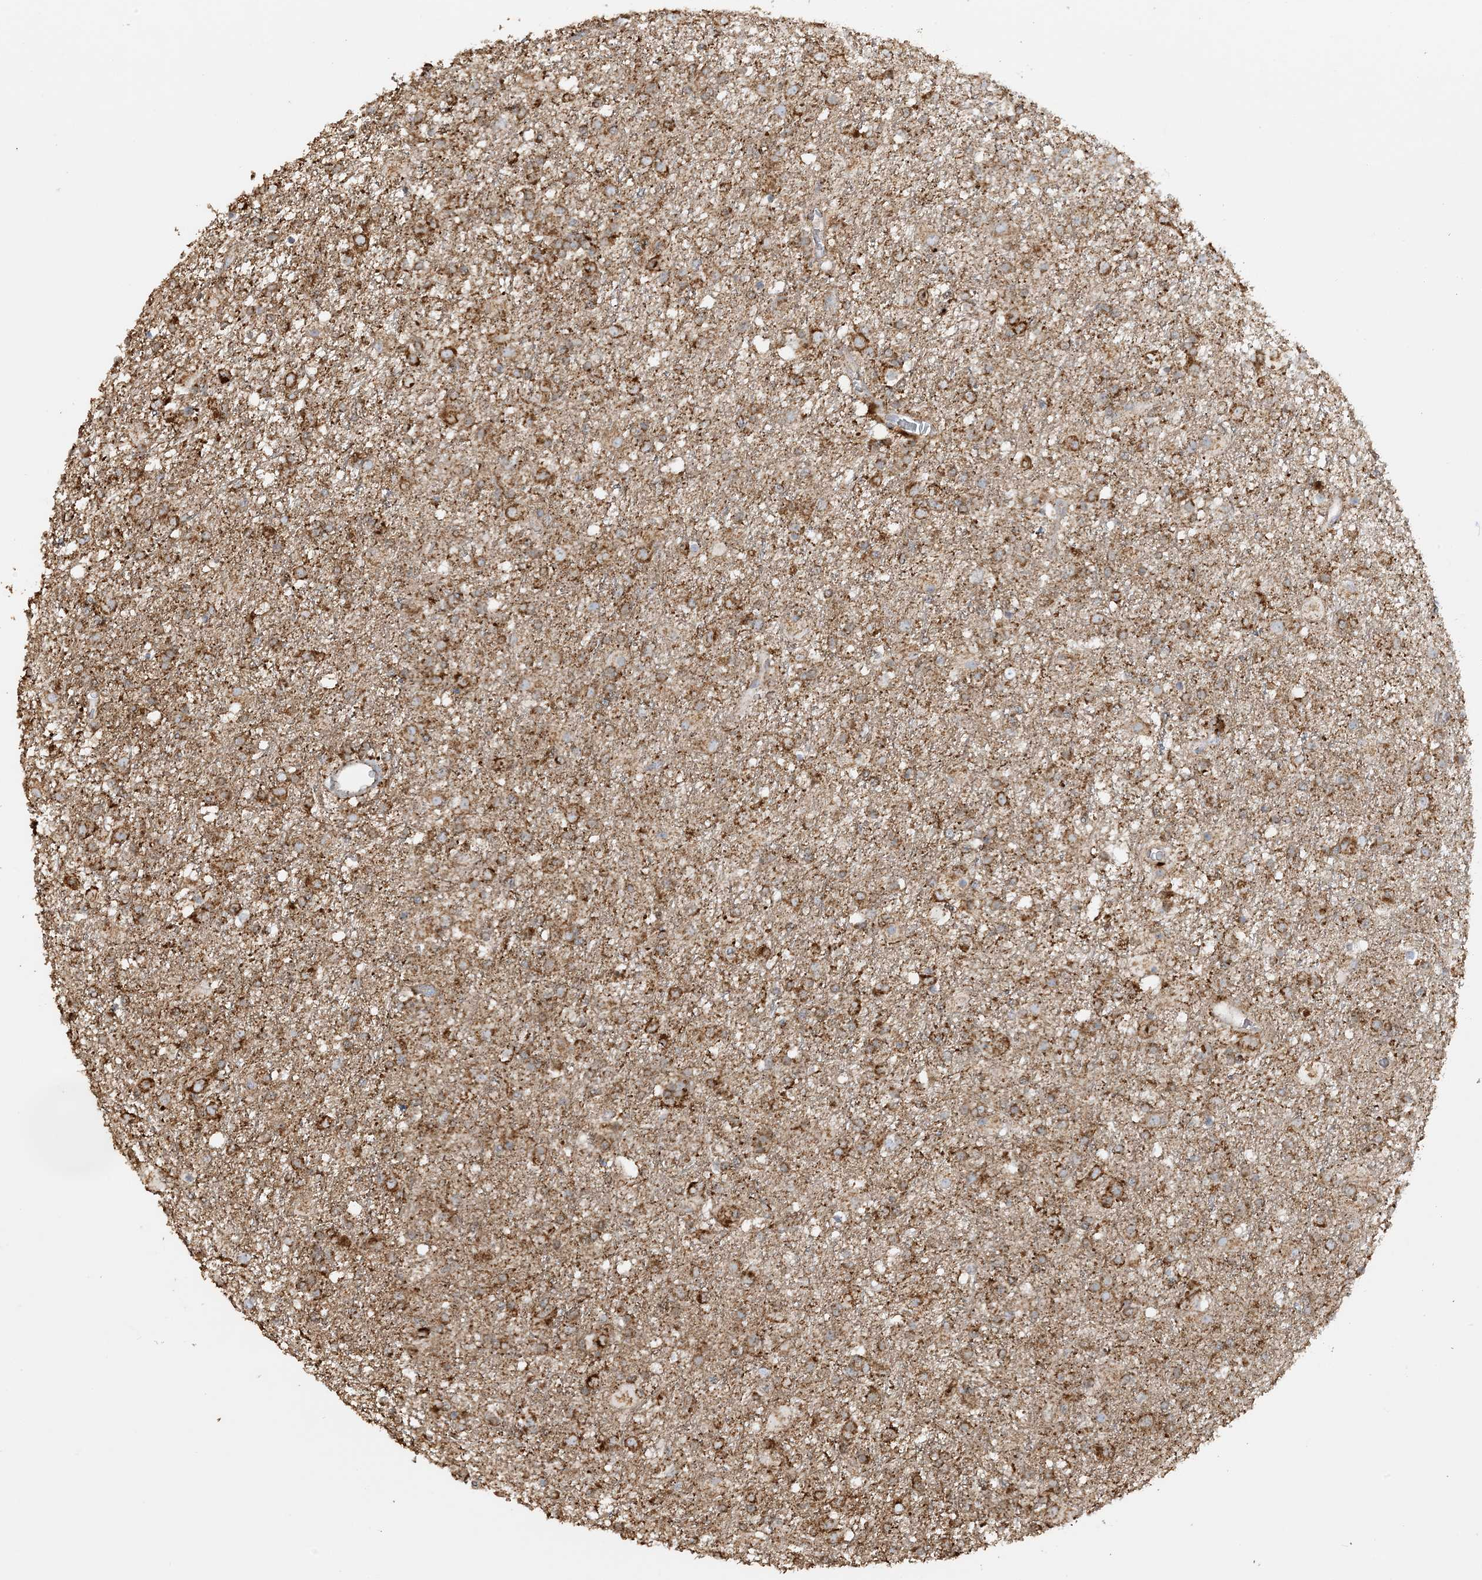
{"staining": {"intensity": "moderate", "quantity": ">75%", "location": "cytoplasmic/membranous"}, "tissue": "glioma", "cell_type": "Tumor cells", "image_type": "cancer", "snomed": [{"axis": "morphology", "description": "Glioma, malignant, Low grade"}, {"axis": "topography", "description": "Brain"}], "caption": "Immunohistochemical staining of human glioma reveals moderate cytoplasmic/membranous protein staining in about >75% of tumor cells. The staining is performed using DAB (3,3'-diaminobenzidine) brown chromogen to label protein expression. The nuclei are counter-stained blue using hematoxylin.", "gene": "AGA", "patient": {"sex": "male", "age": 65}}